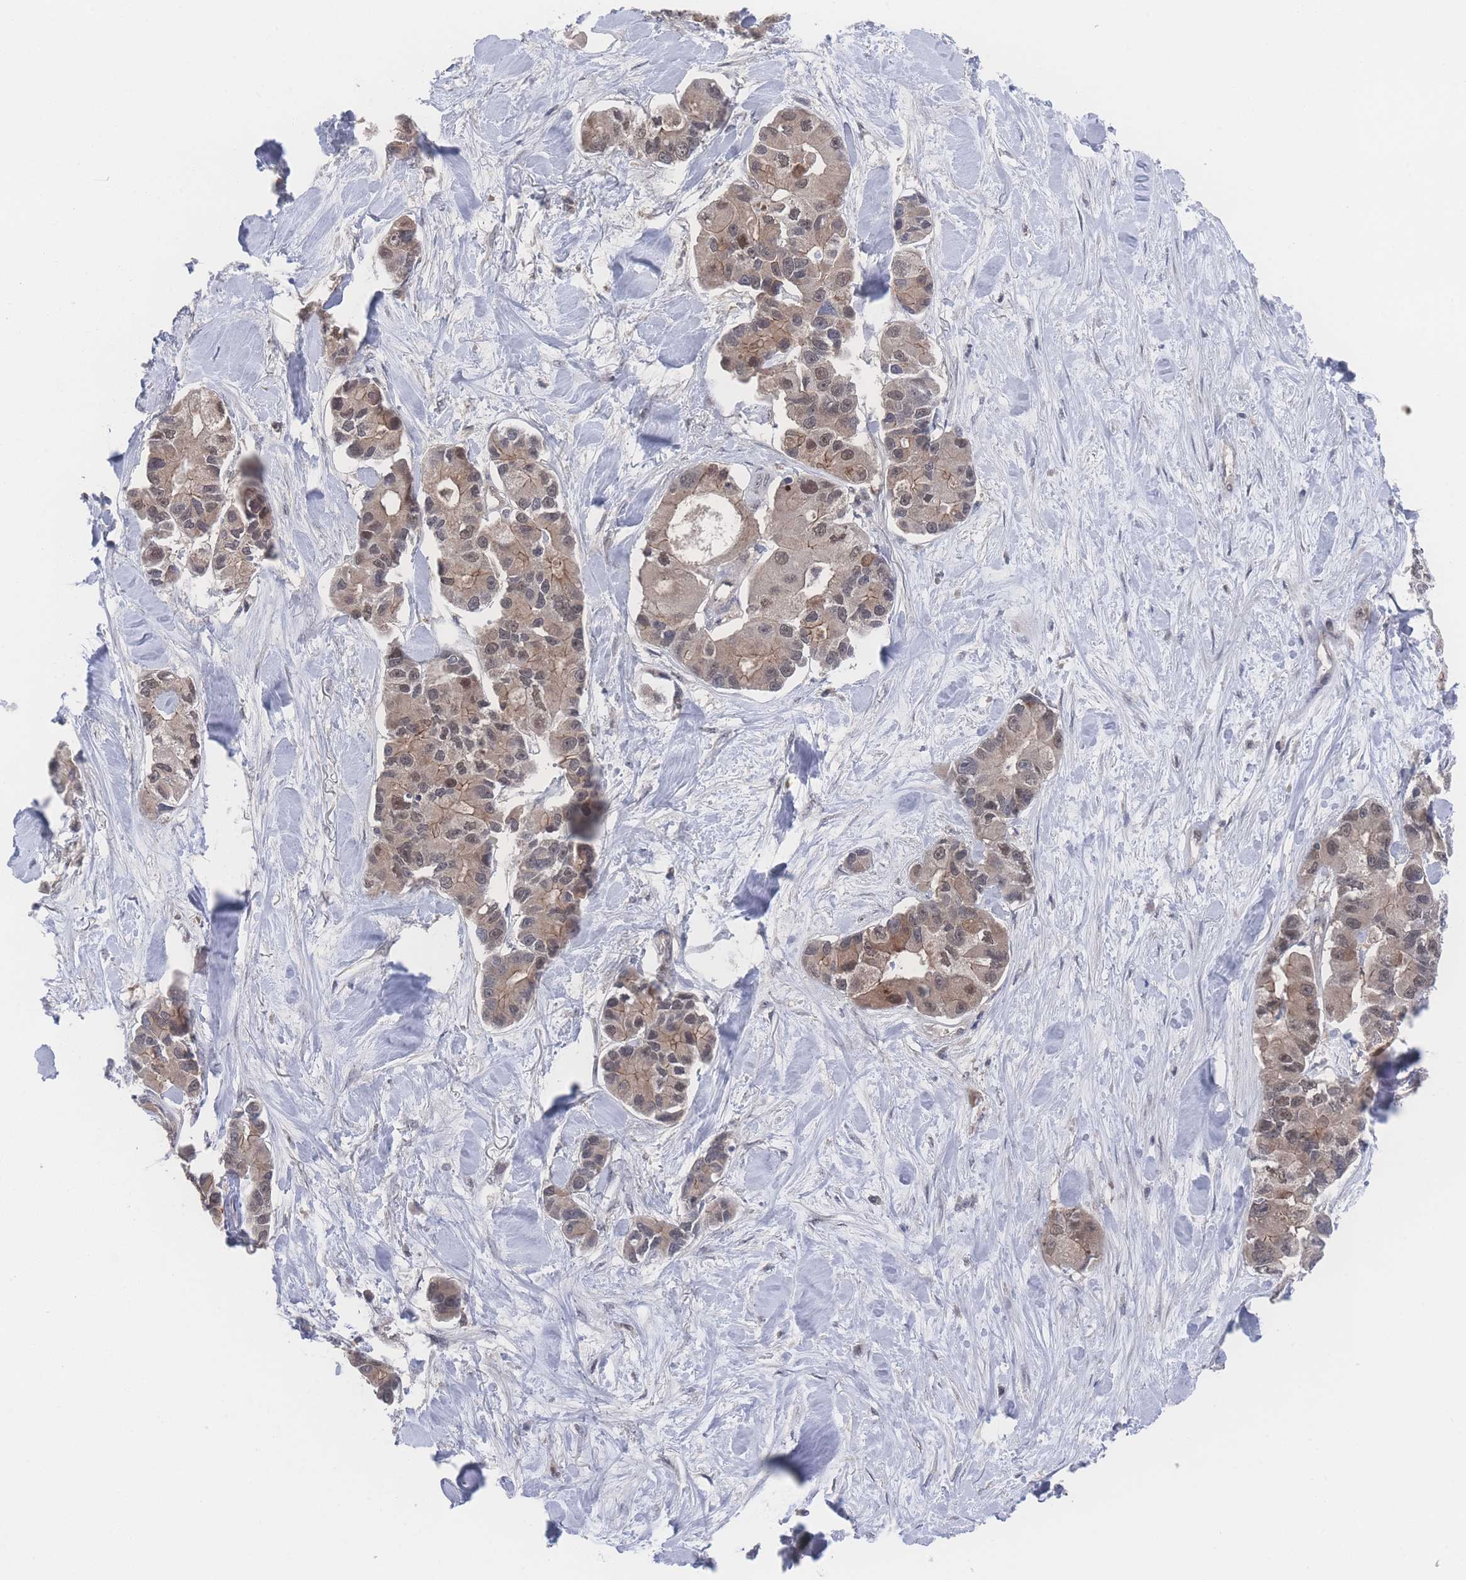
{"staining": {"intensity": "moderate", "quantity": ">75%", "location": "cytoplasmic/membranous,nuclear"}, "tissue": "lung cancer", "cell_type": "Tumor cells", "image_type": "cancer", "snomed": [{"axis": "morphology", "description": "Adenocarcinoma, NOS"}, {"axis": "topography", "description": "Lung"}], "caption": "Immunohistochemical staining of adenocarcinoma (lung) exhibits moderate cytoplasmic/membranous and nuclear protein staining in about >75% of tumor cells.", "gene": "NBEAL1", "patient": {"sex": "female", "age": 54}}